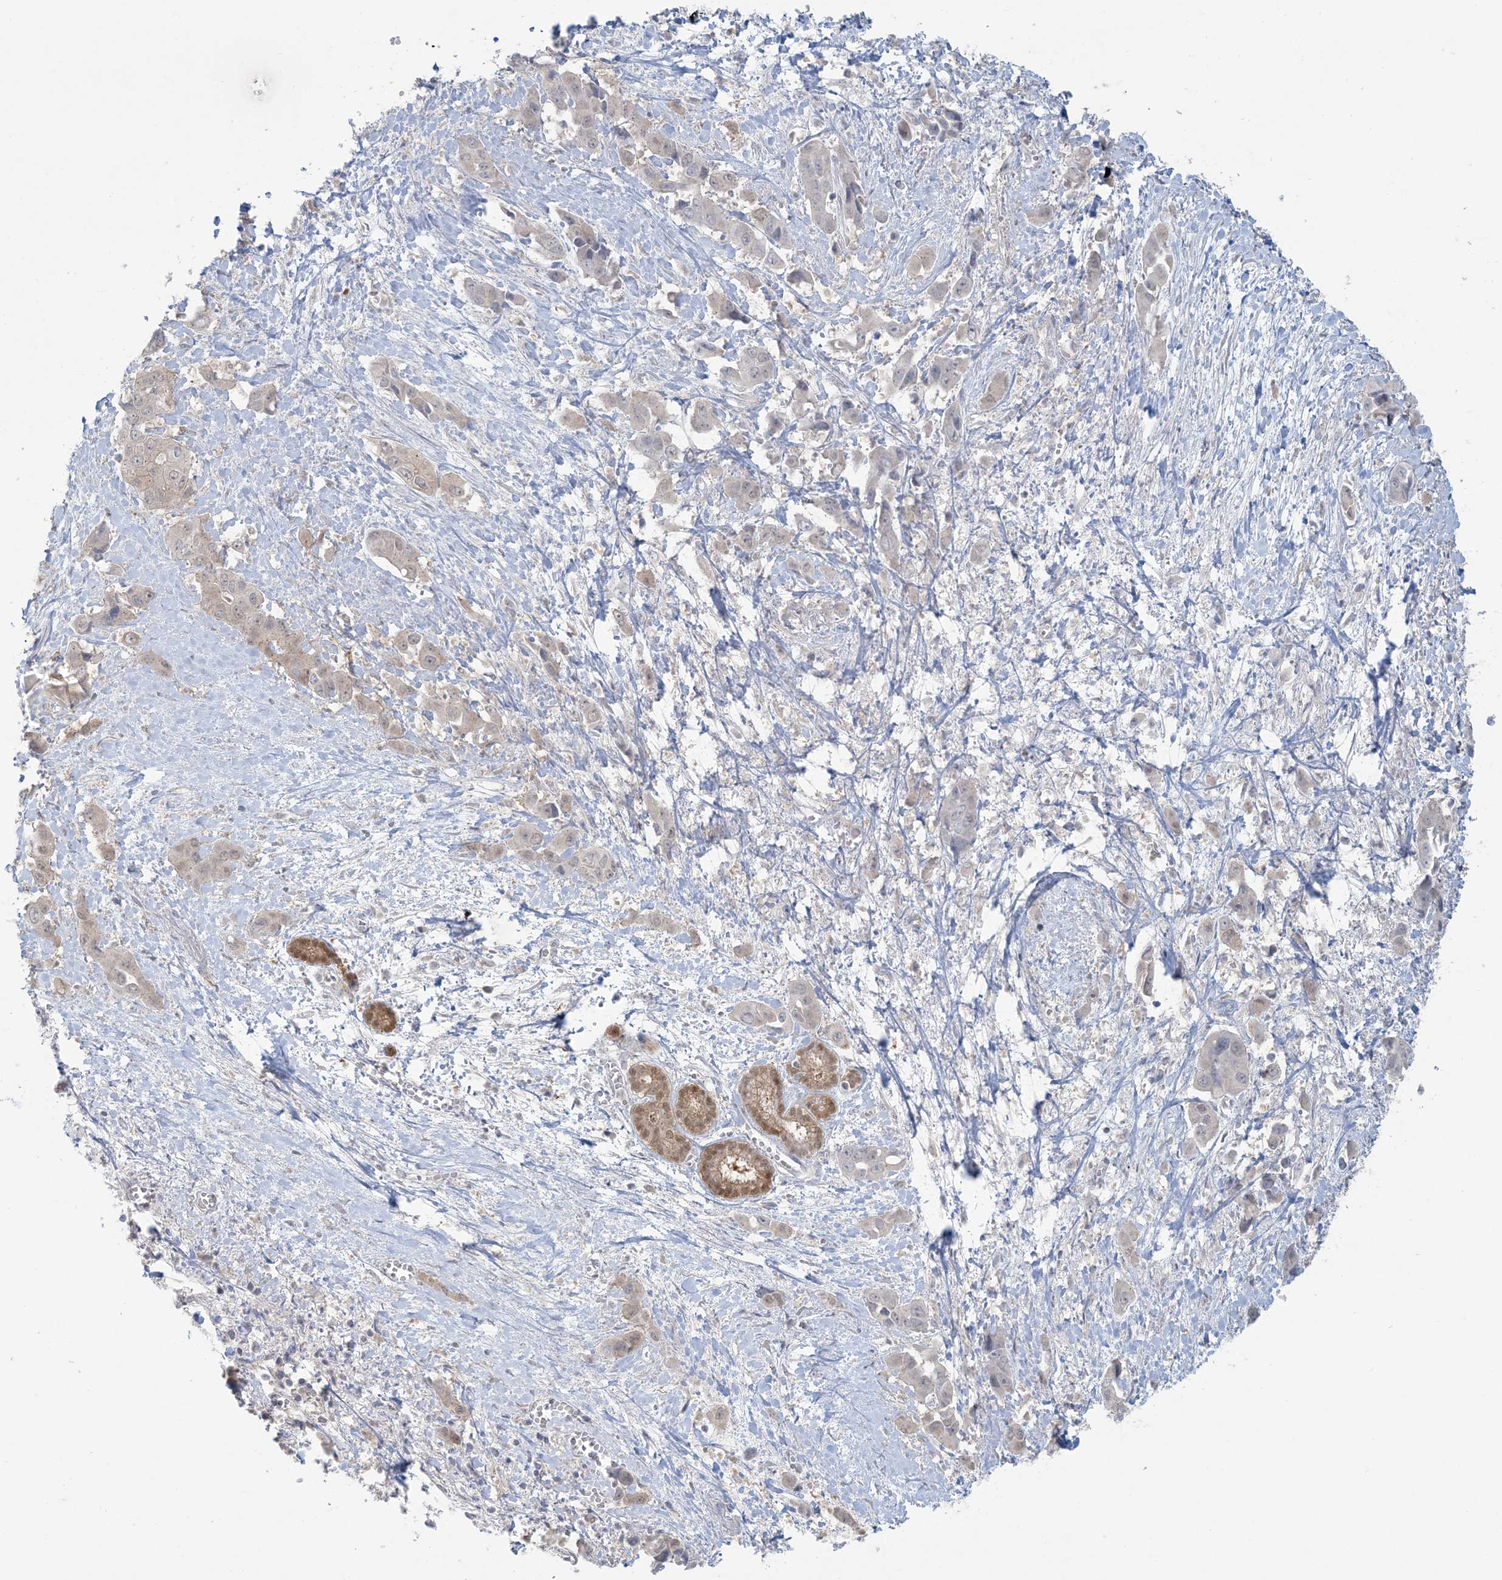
{"staining": {"intensity": "negative", "quantity": "none", "location": "none"}, "tissue": "liver cancer", "cell_type": "Tumor cells", "image_type": "cancer", "snomed": [{"axis": "morphology", "description": "Cholangiocarcinoma"}, {"axis": "topography", "description": "Liver"}], "caption": "Micrograph shows no protein staining in tumor cells of cholangiocarcinoma (liver) tissue.", "gene": "NRBP2", "patient": {"sex": "female", "age": 52}}